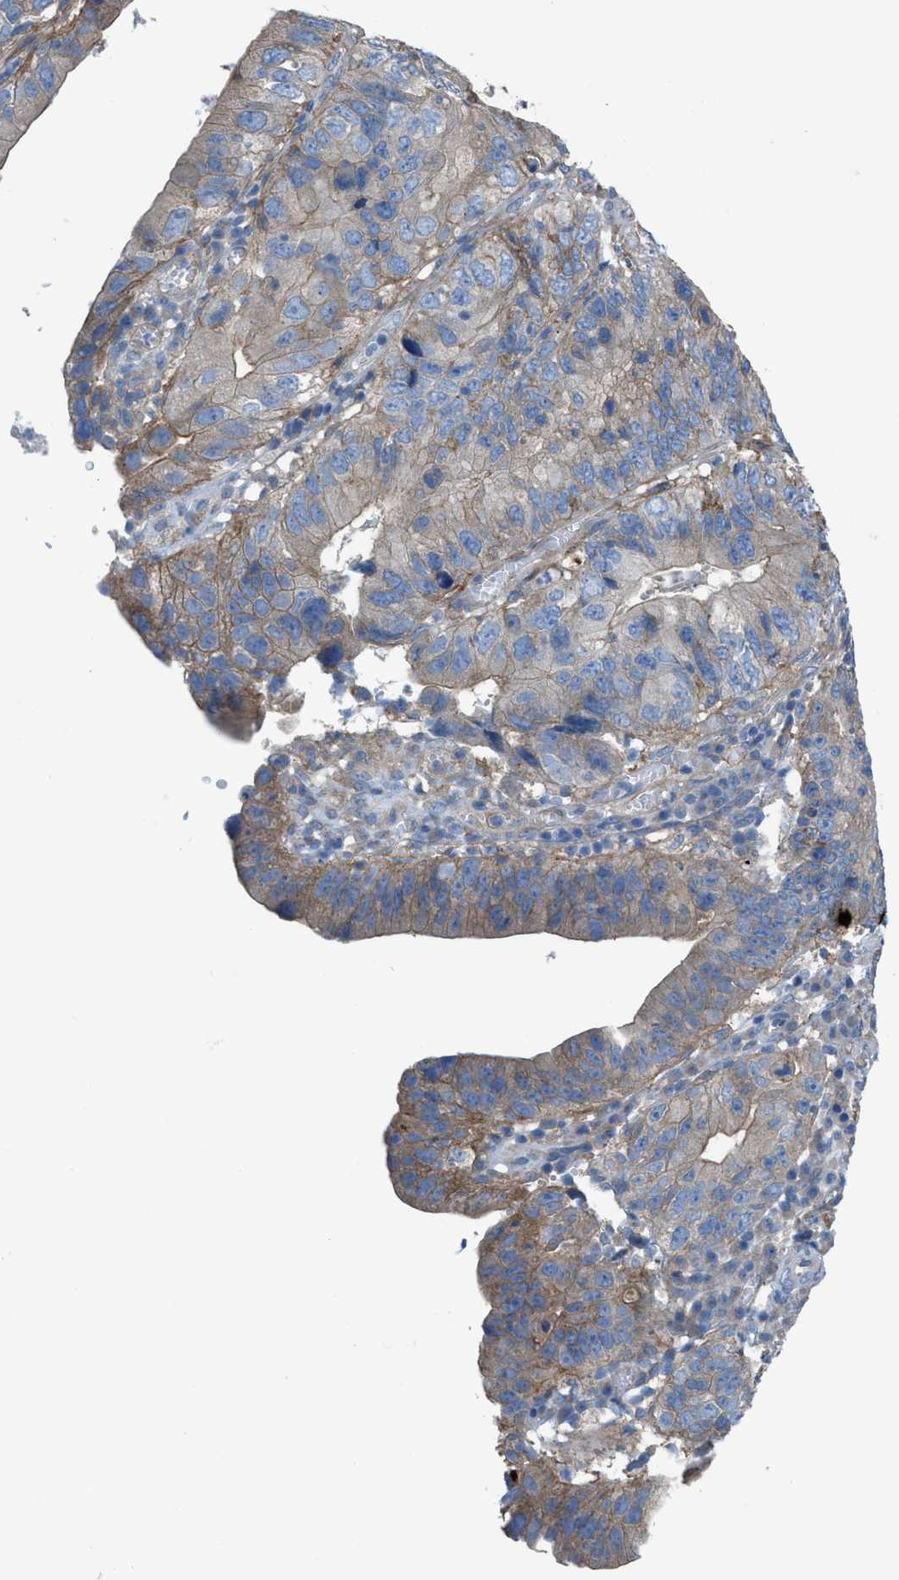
{"staining": {"intensity": "moderate", "quantity": "25%-75%", "location": "cytoplasmic/membranous"}, "tissue": "stomach cancer", "cell_type": "Tumor cells", "image_type": "cancer", "snomed": [{"axis": "morphology", "description": "Adenocarcinoma, NOS"}, {"axis": "topography", "description": "Stomach"}], "caption": "Immunohistochemical staining of human adenocarcinoma (stomach) demonstrates medium levels of moderate cytoplasmic/membranous positivity in about 25%-75% of tumor cells. The staining is performed using DAB (3,3'-diaminobenzidine) brown chromogen to label protein expression. The nuclei are counter-stained blue using hematoxylin.", "gene": "EGFR", "patient": {"sex": "male", "age": 59}}